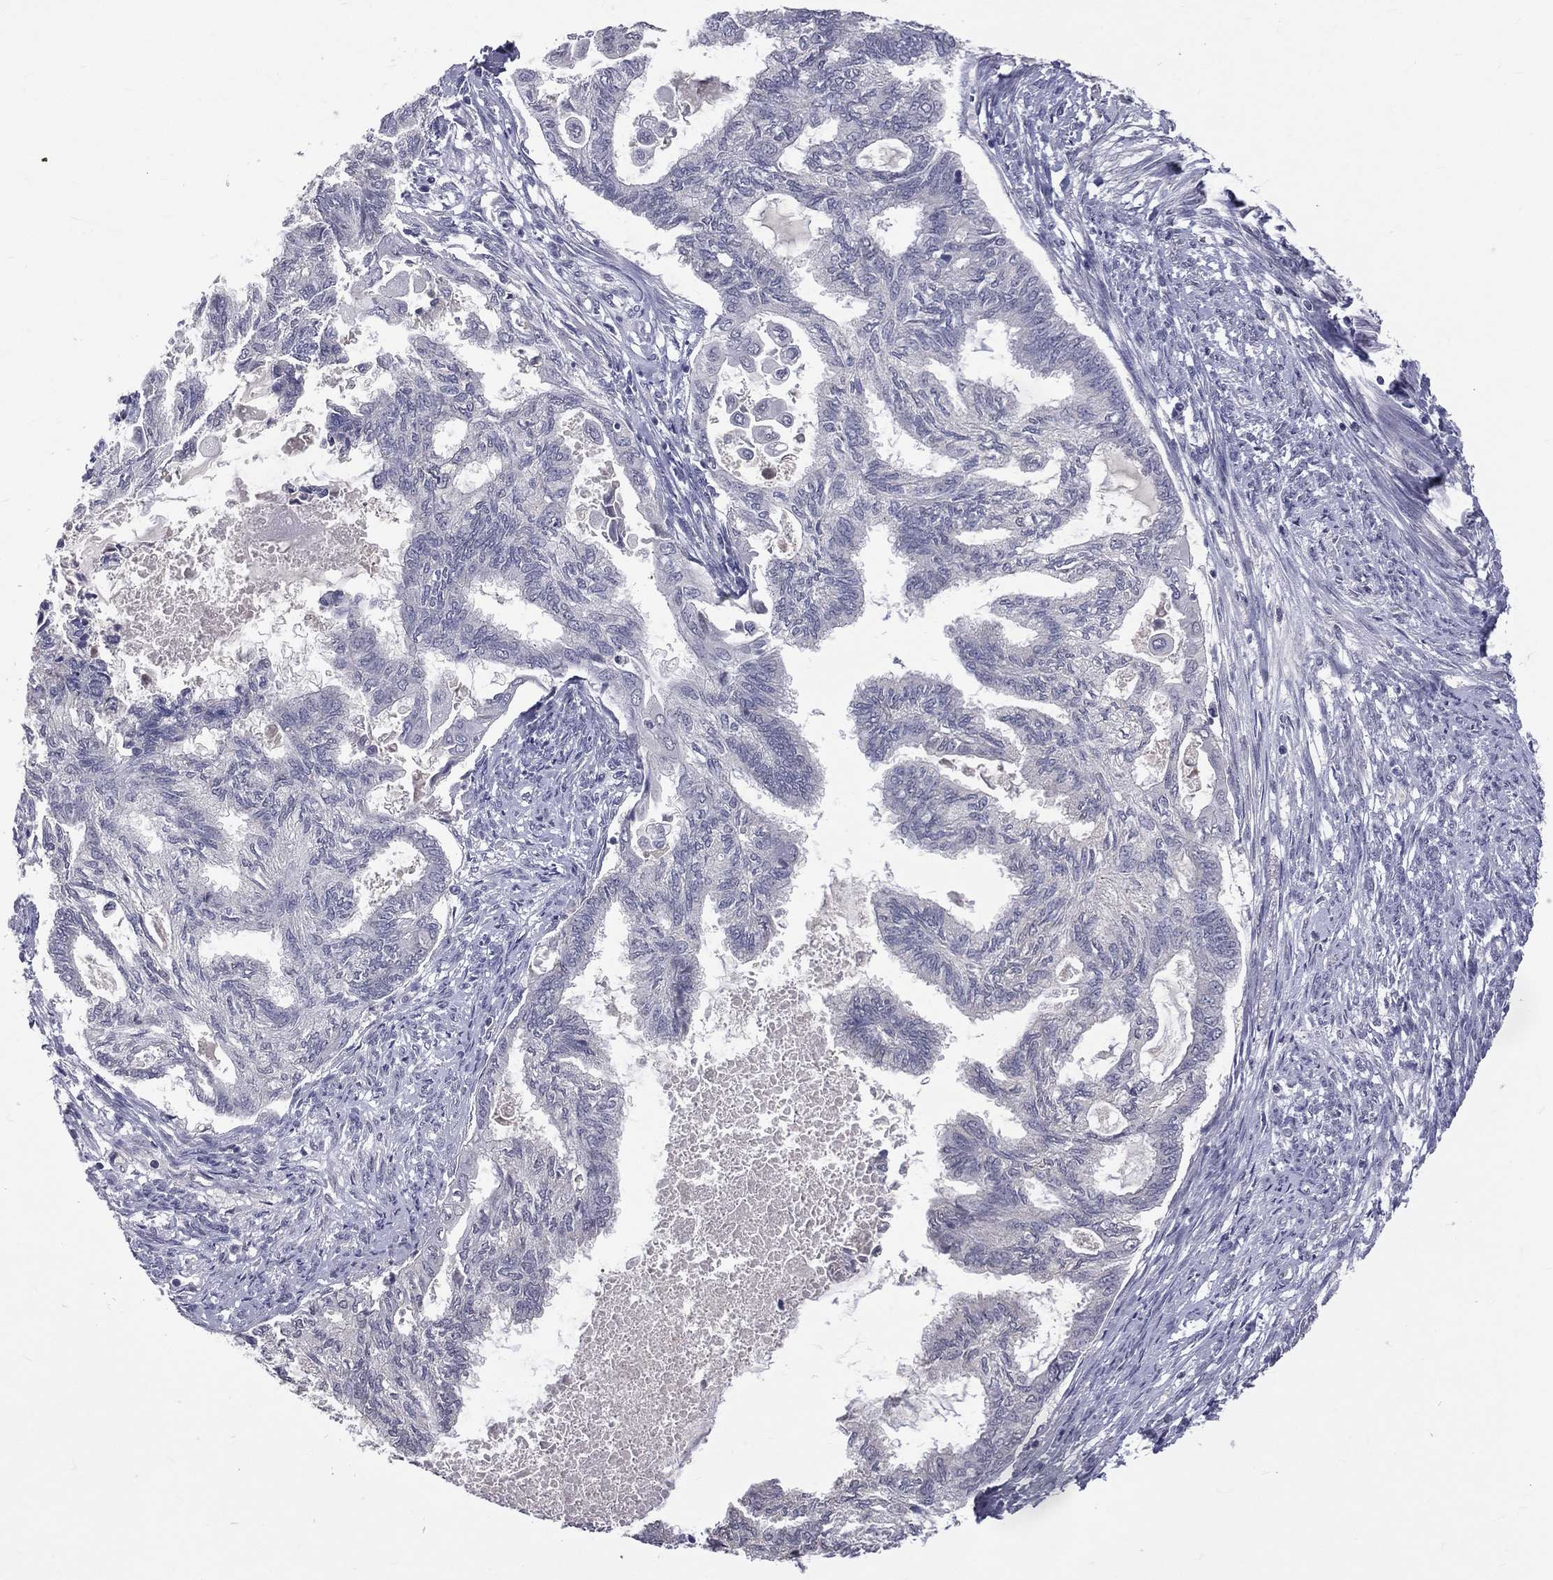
{"staining": {"intensity": "negative", "quantity": "none", "location": "none"}, "tissue": "endometrial cancer", "cell_type": "Tumor cells", "image_type": "cancer", "snomed": [{"axis": "morphology", "description": "Adenocarcinoma, NOS"}, {"axis": "topography", "description": "Endometrium"}], "caption": "IHC histopathology image of human endometrial adenocarcinoma stained for a protein (brown), which exhibits no staining in tumor cells.", "gene": "DSG4", "patient": {"sex": "female", "age": 86}}